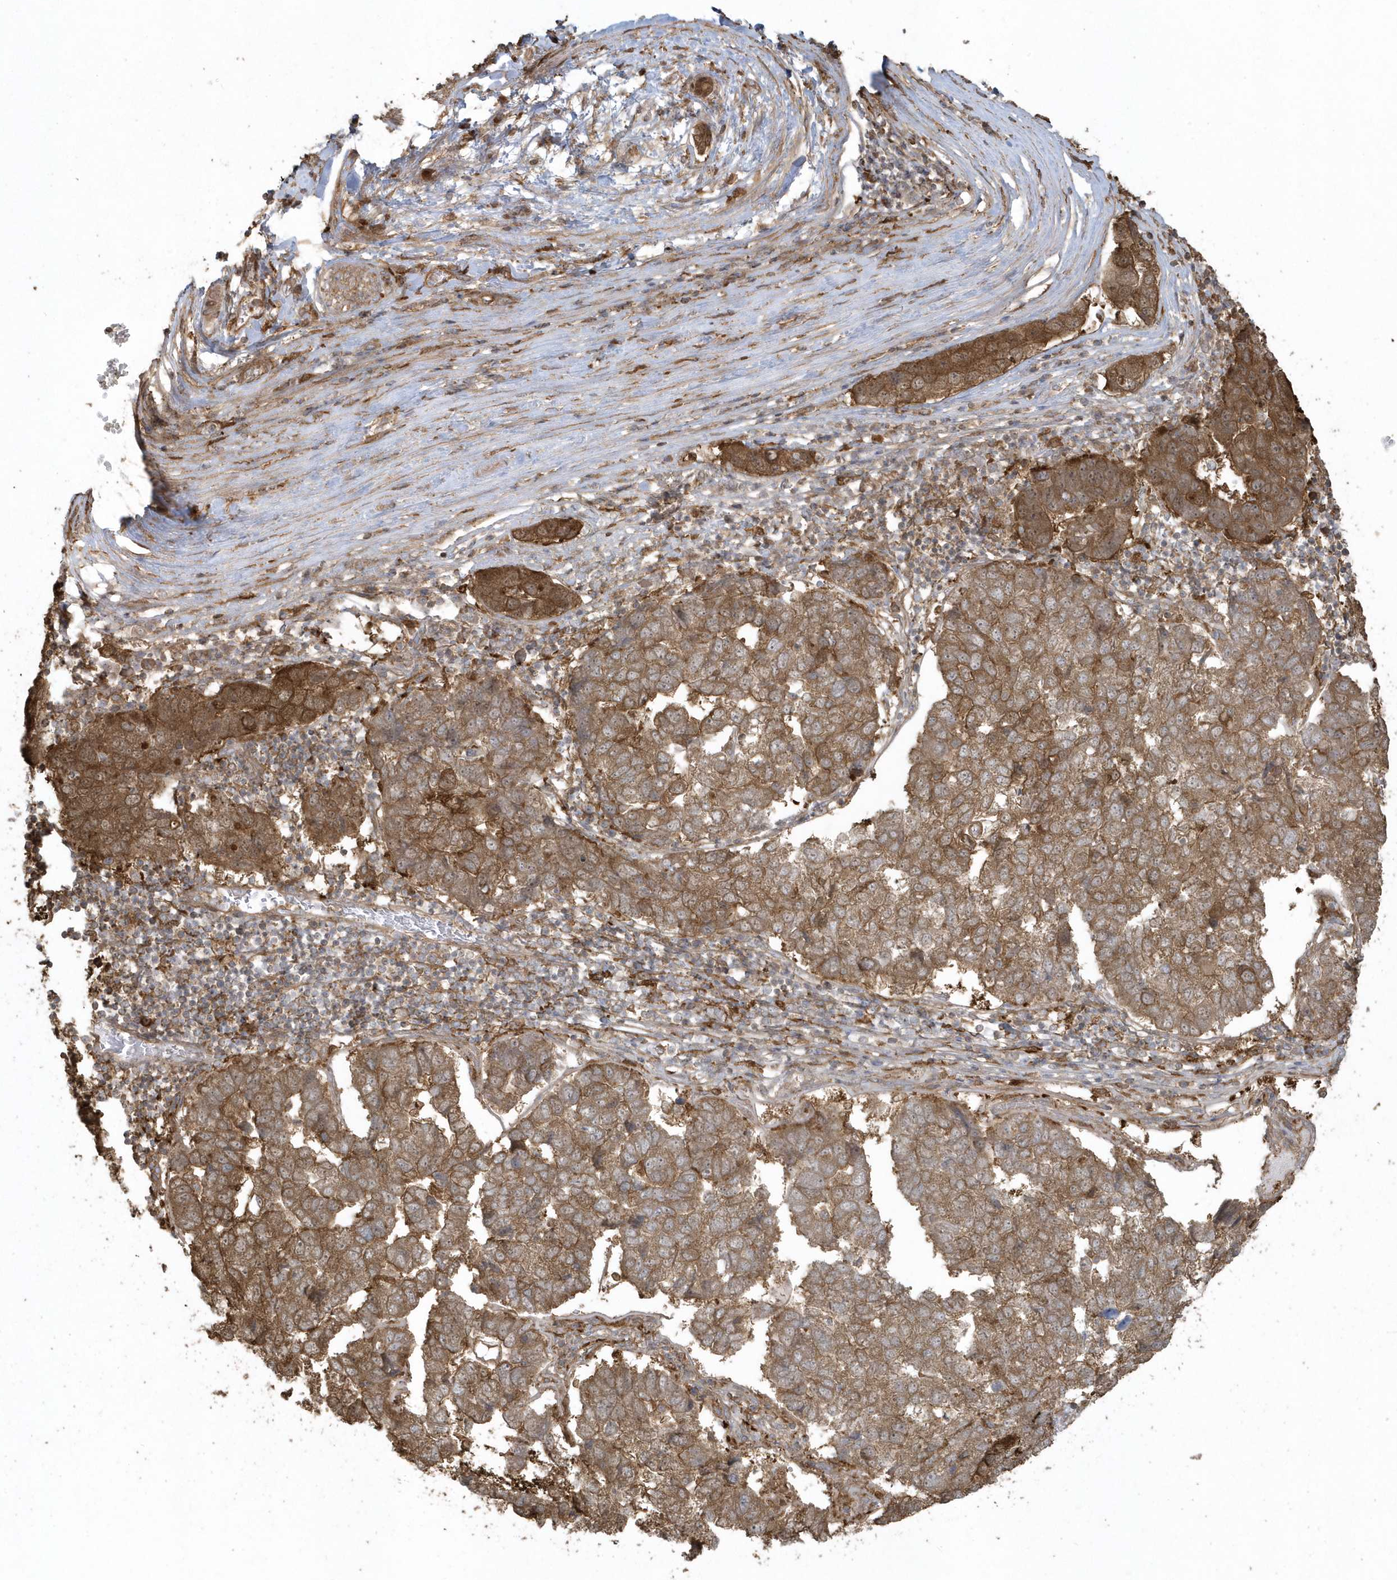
{"staining": {"intensity": "moderate", "quantity": ">75%", "location": "cytoplasmic/membranous"}, "tissue": "pancreatic cancer", "cell_type": "Tumor cells", "image_type": "cancer", "snomed": [{"axis": "morphology", "description": "Adenocarcinoma, NOS"}, {"axis": "topography", "description": "Pancreas"}], "caption": "A photomicrograph of human pancreatic cancer (adenocarcinoma) stained for a protein shows moderate cytoplasmic/membranous brown staining in tumor cells.", "gene": "HNMT", "patient": {"sex": "female", "age": 61}}